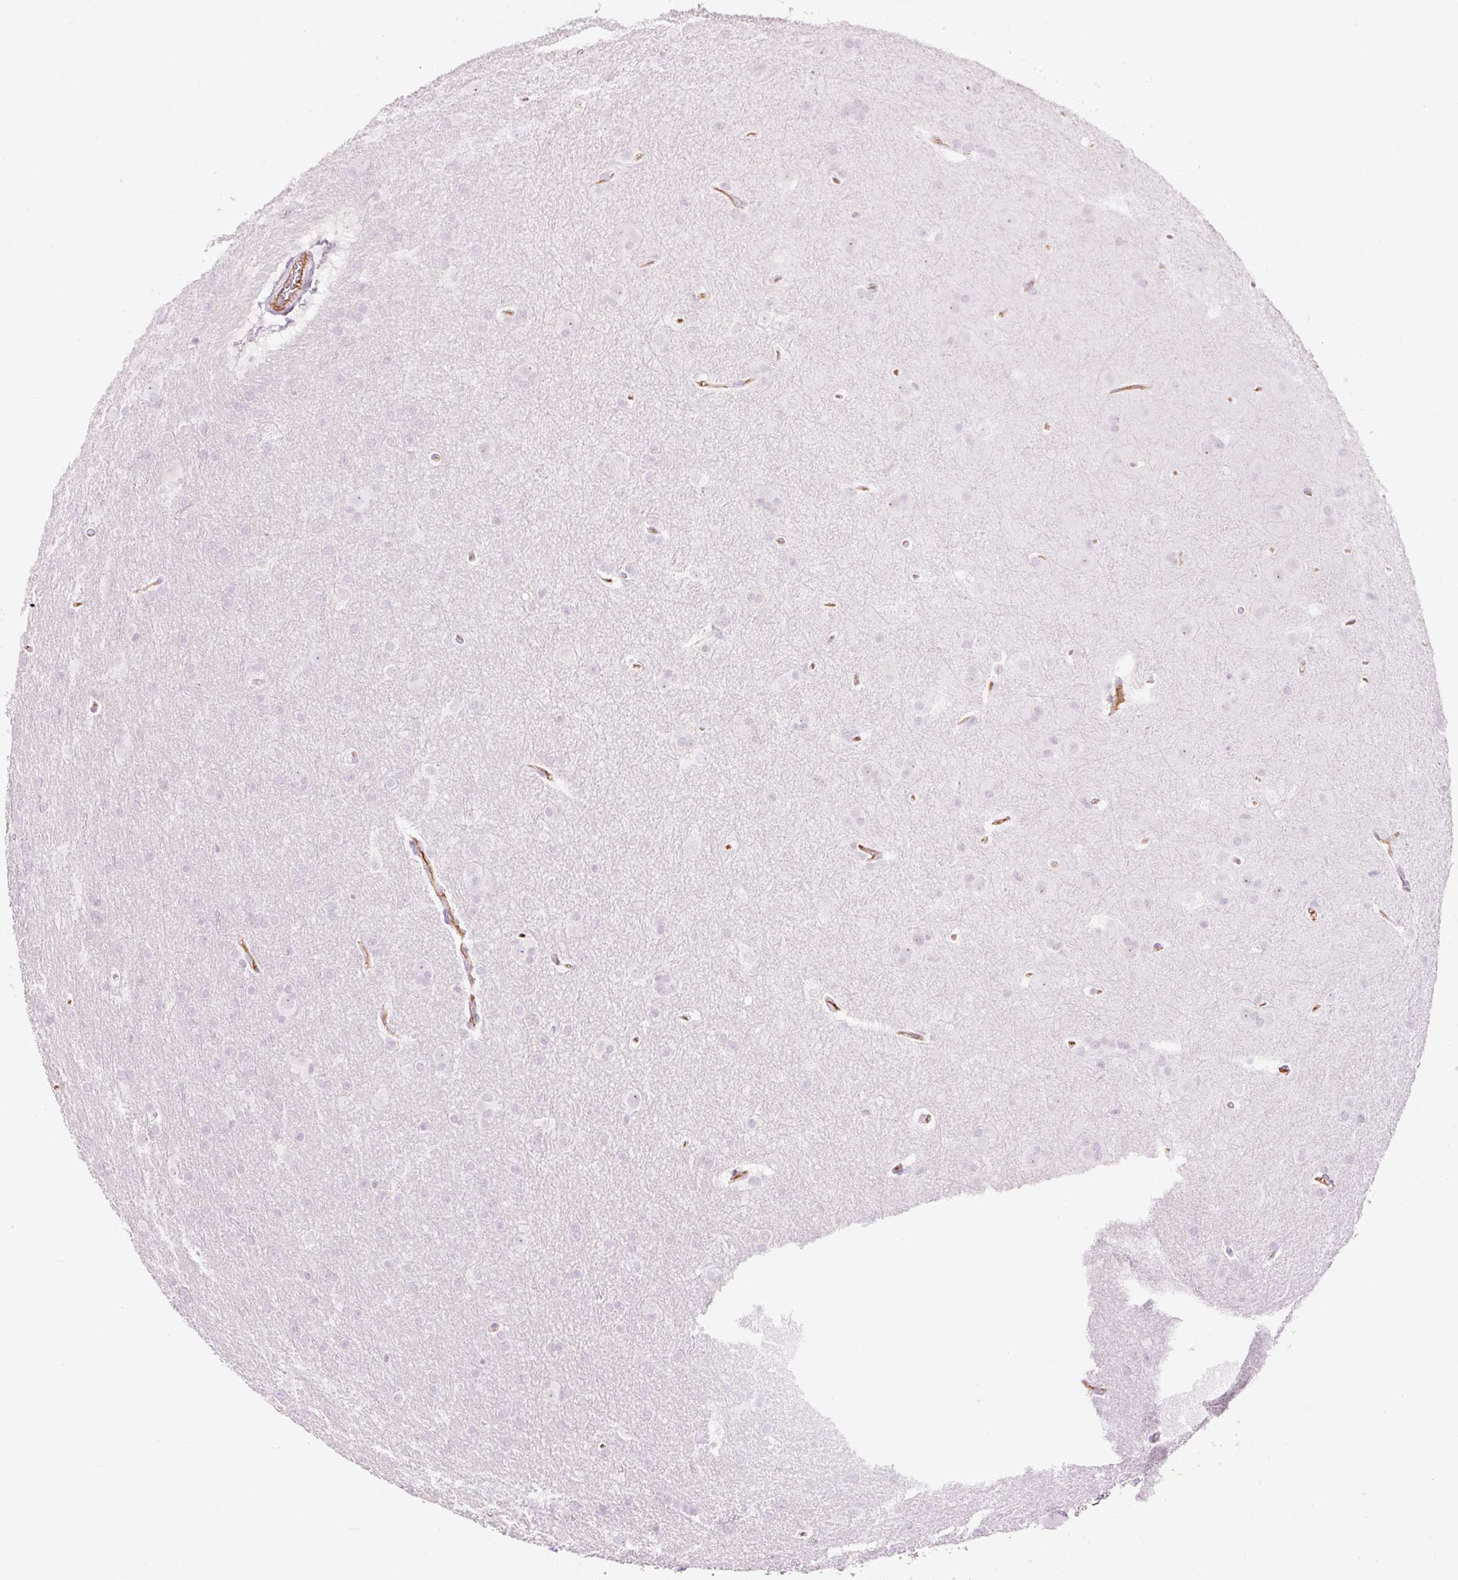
{"staining": {"intensity": "negative", "quantity": "none", "location": "none"}, "tissue": "glioma", "cell_type": "Tumor cells", "image_type": "cancer", "snomed": [{"axis": "morphology", "description": "Glioma, malignant, Low grade"}, {"axis": "topography", "description": "Brain"}], "caption": "This is an IHC histopathology image of malignant glioma (low-grade). There is no expression in tumor cells.", "gene": "PRPF38B", "patient": {"sex": "female", "age": 32}}